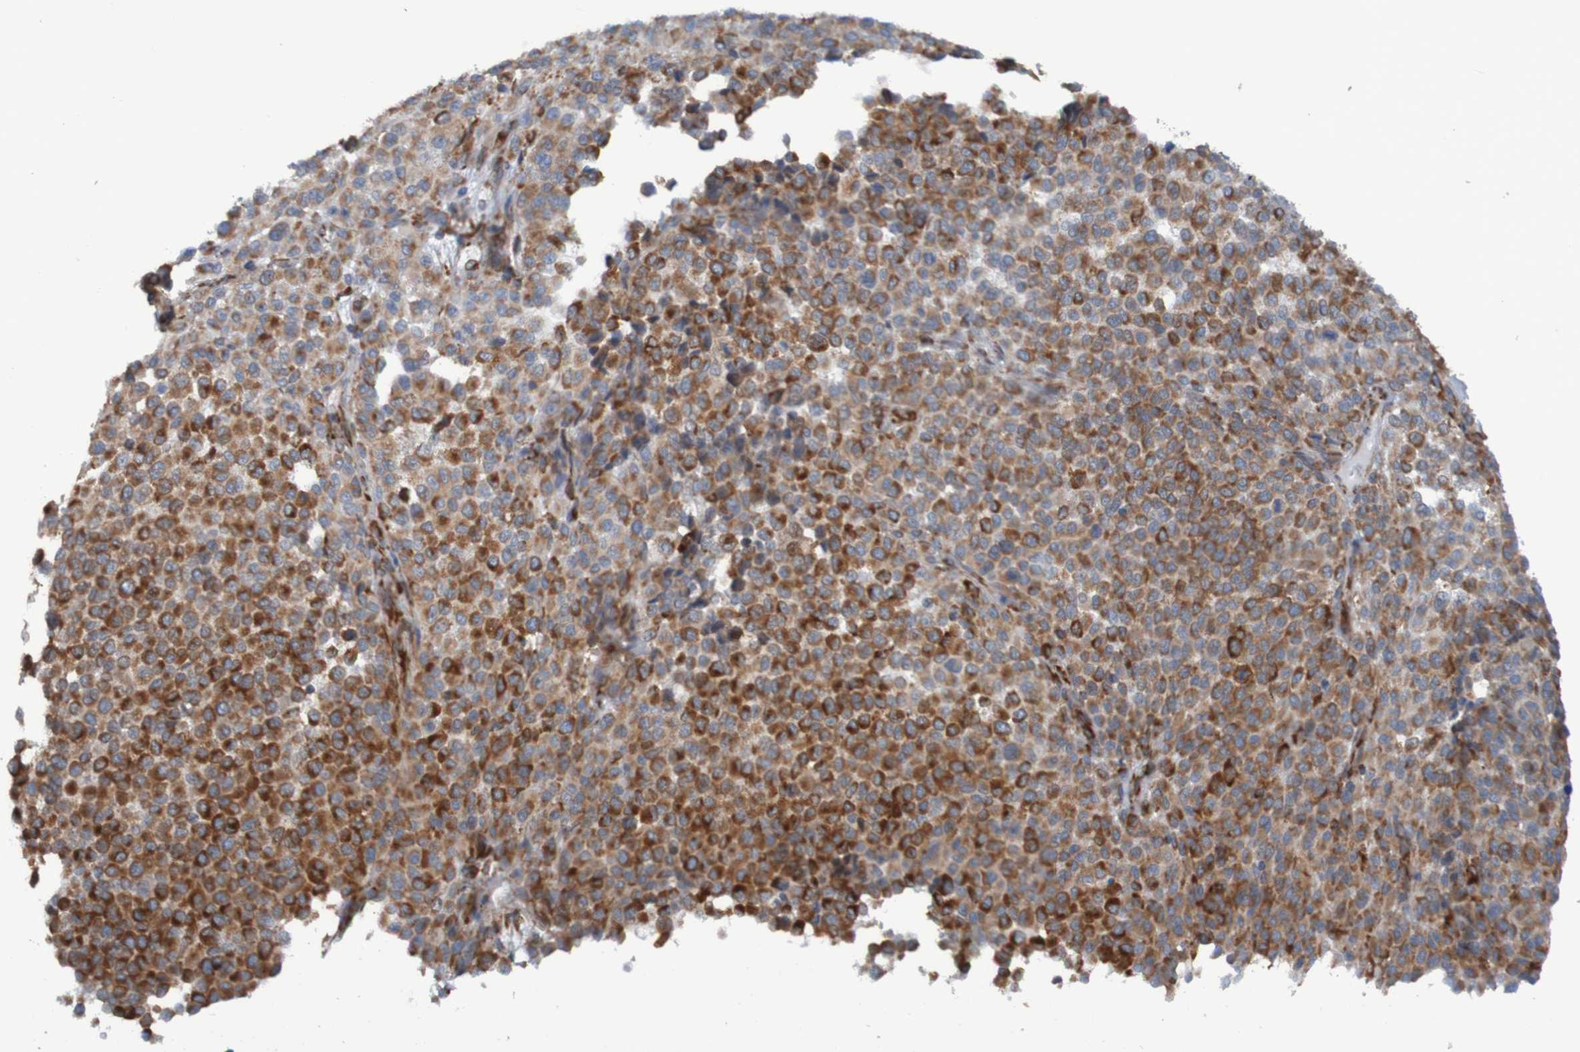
{"staining": {"intensity": "weak", "quantity": ">75%", "location": "cytoplasmic/membranous"}, "tissue": "melanoma", "cell_type": "Tumor cells", "image_type": "cancer", "snomed": [{"axis": "morphology", "description": "Malignant melanoma, Metastatic site"}, {"axis": "topography", "description": "Pancreas"}], "caption": "A brown stain labels weak cytoplasmic/membranous staining of a protein in melanoma tumor cells. (Brightfield microscopy of DAB IHC at high magnification).", "gene": "SSR1", "patient": {"sex": "female", "age": 30}}